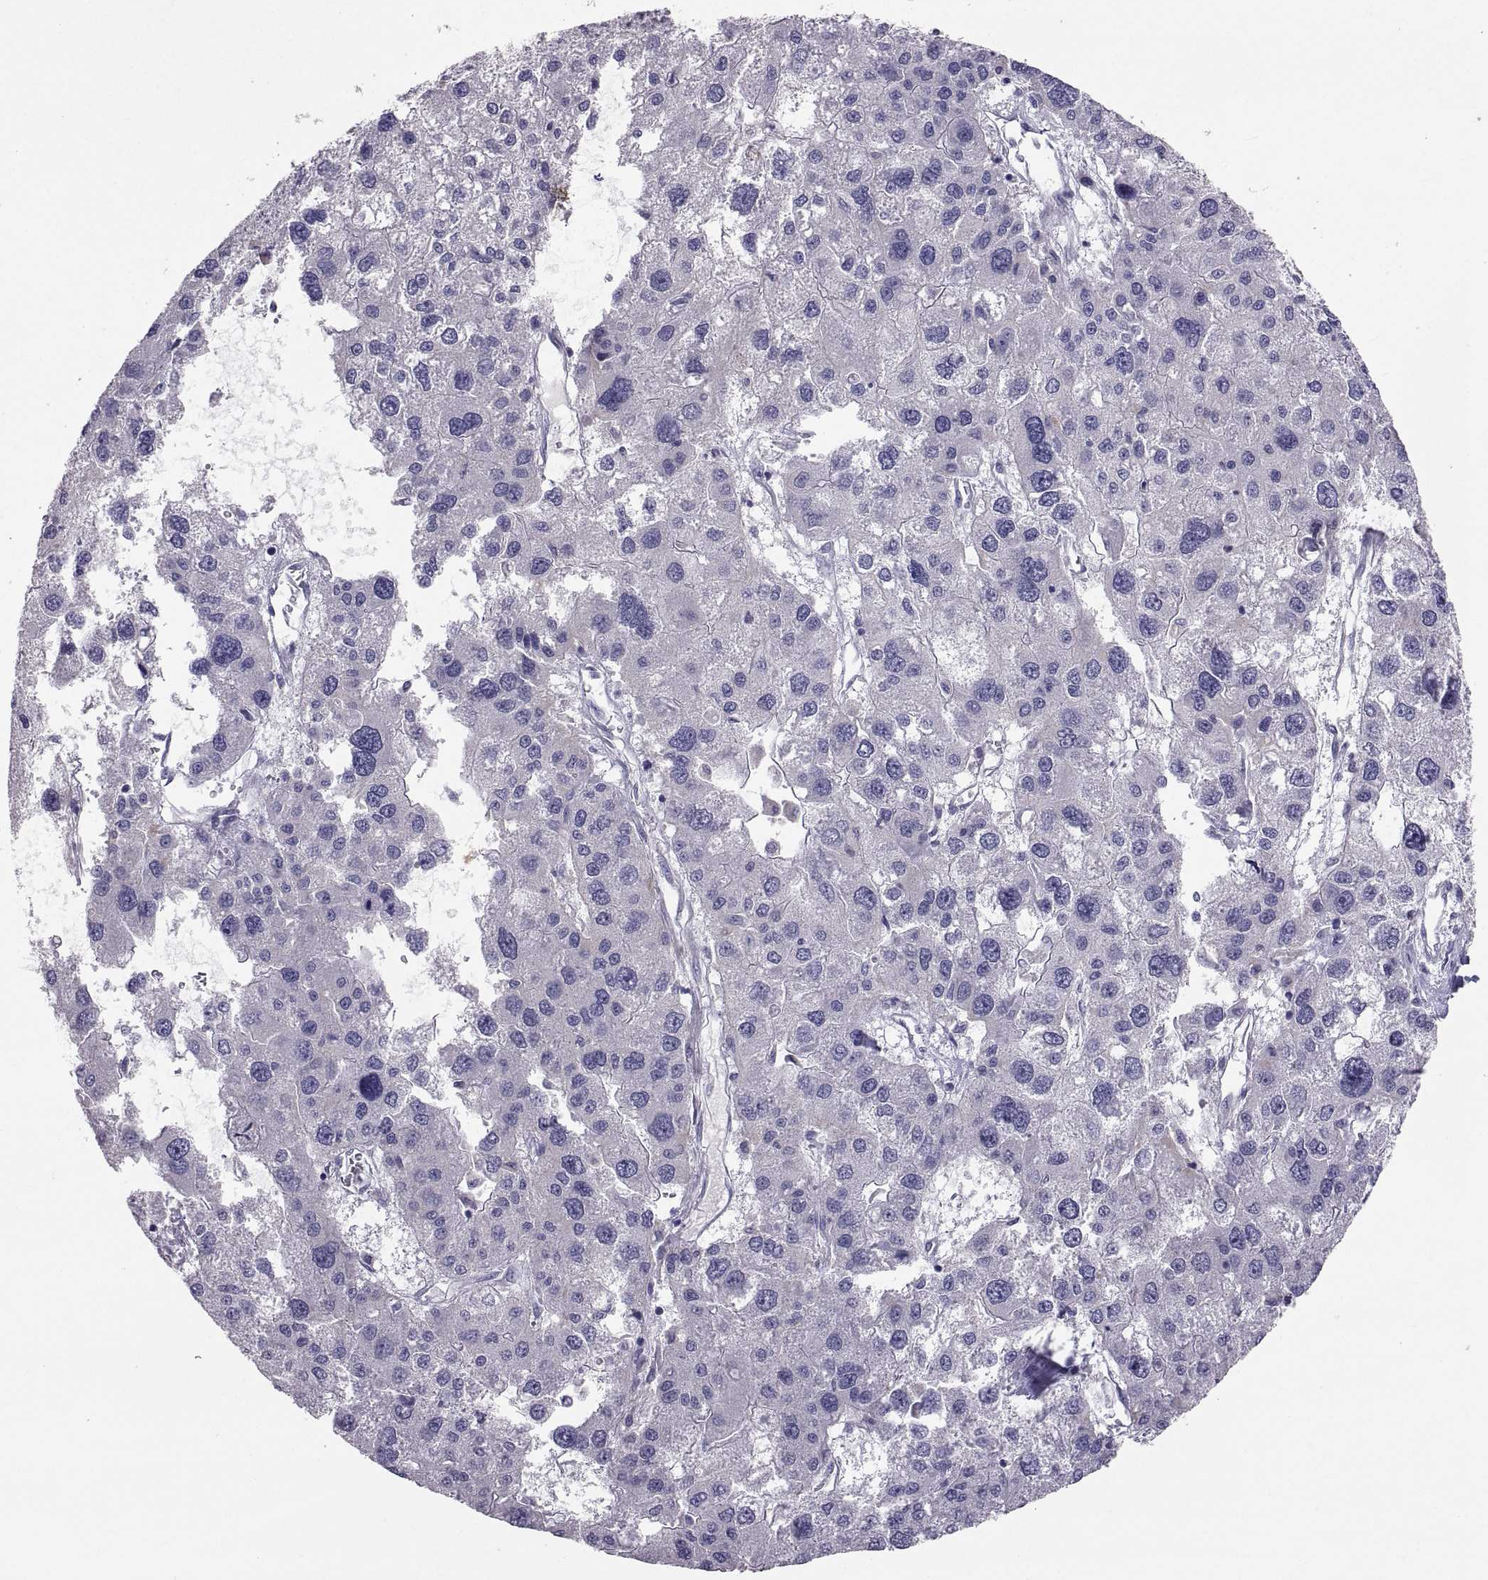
{"staining": {"intensity": "negative", "quantity": "none", "location": "none"}, "tissue": "liver cancer", "cell_type": "Tumor cells", "image_type": "cancer", "snomed": [{"axis": "morphology", "description": "Carcinoma, Hepatocellular, NOS"}, {"axis": "topography", "description": "Liver"}], "caption": "An image of liver hepatocellular carcinoma stained for a protein shows no brown staining in tumor cells.", "gene": "IGSF1", "patient": {"sex": "male", "age": 73}}